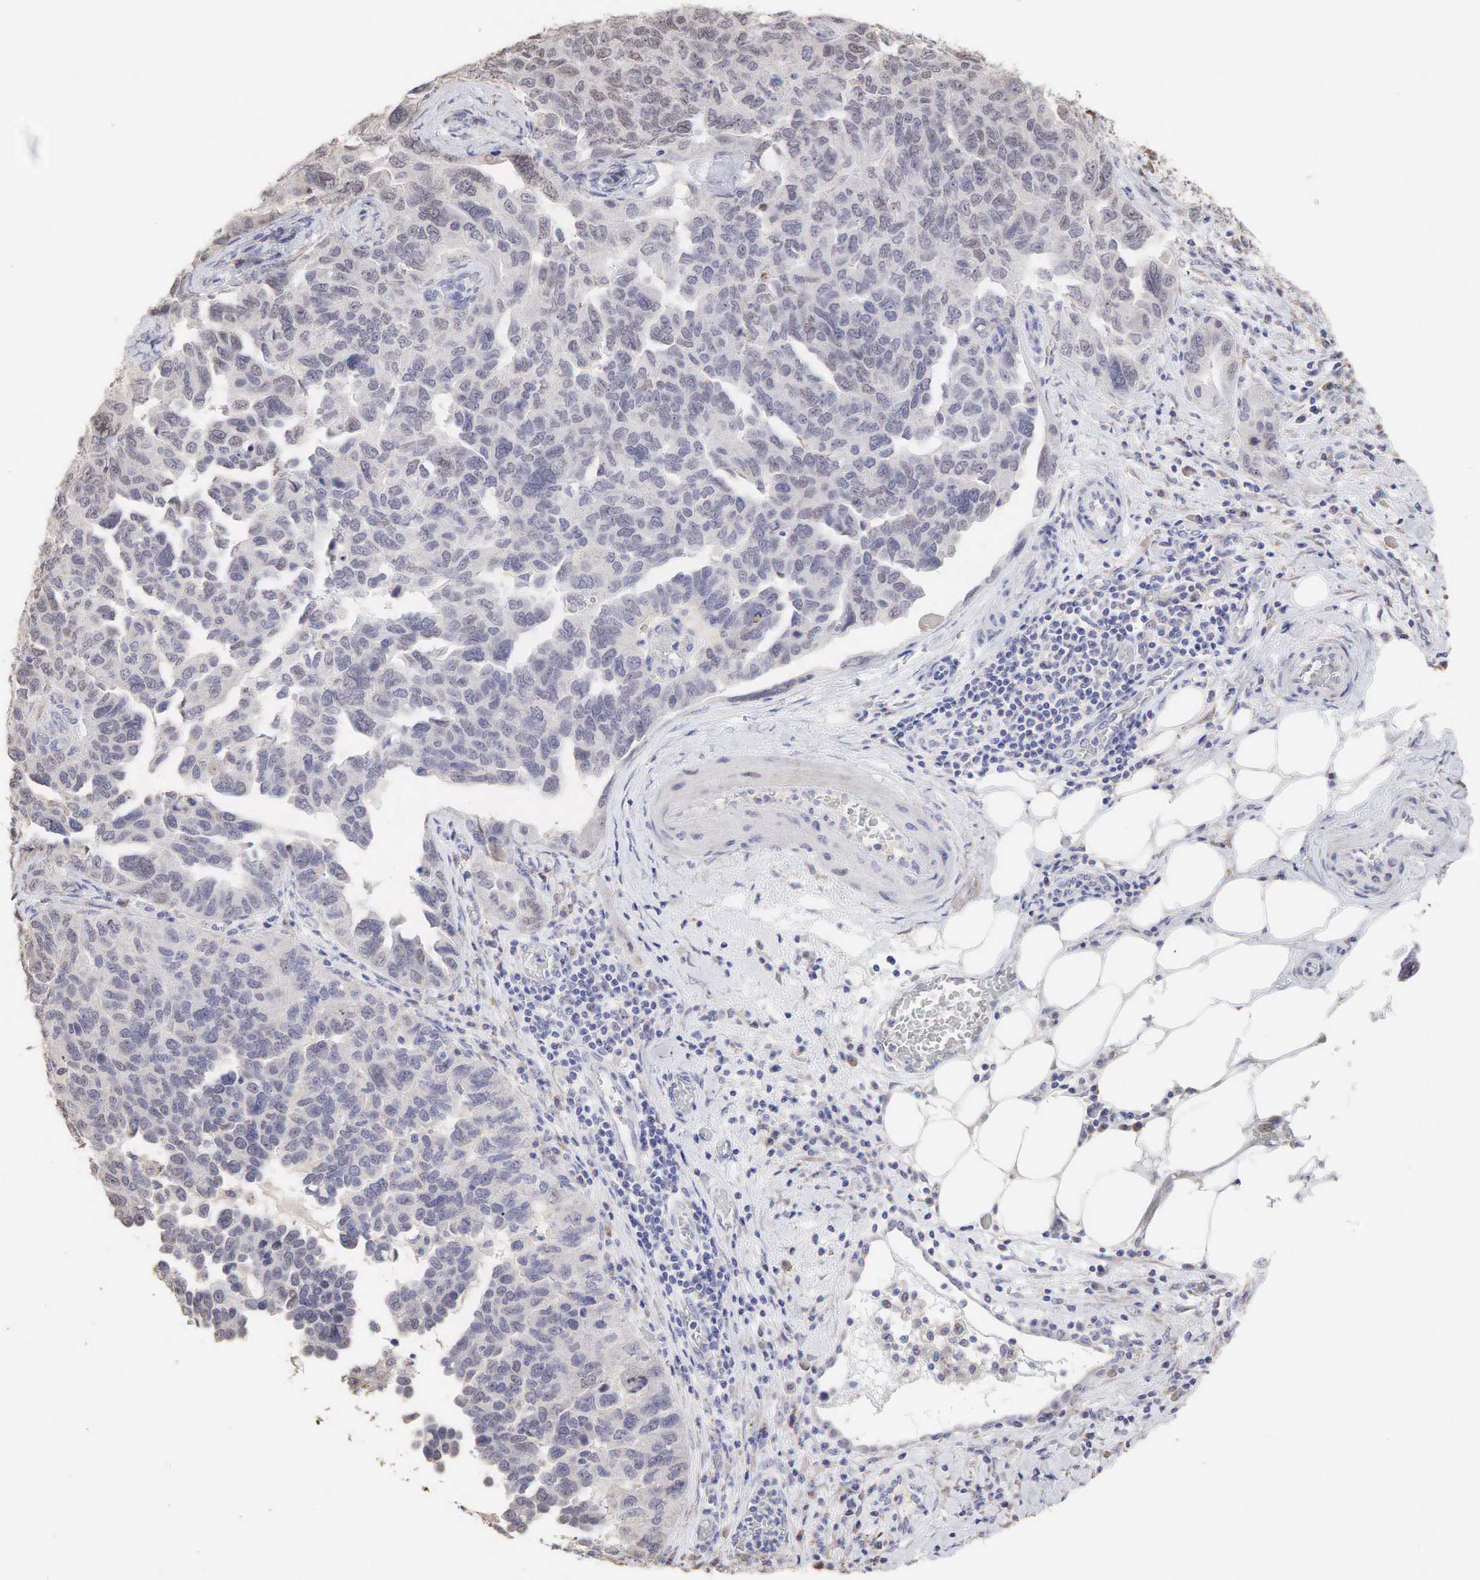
{"staining": {"intensity": "negative", "quantity": "none", "location": "none"}, "tissue": "ovarian cancer", "cell_type": "Tumor cells", "image_type": "cancer", "snomed": [{"axis": "morphology", "description": "Cystadenocarcinoma, serous, NOS"}, {"axis": "topography", "description": "Ovary"}], "caption": "Tumor cells are negative for brown protein staining in ovarian cancer (serous cystadenocarcinoma).", "gene": "DKC1", "patient": {"sex": "female", "age": 64}}